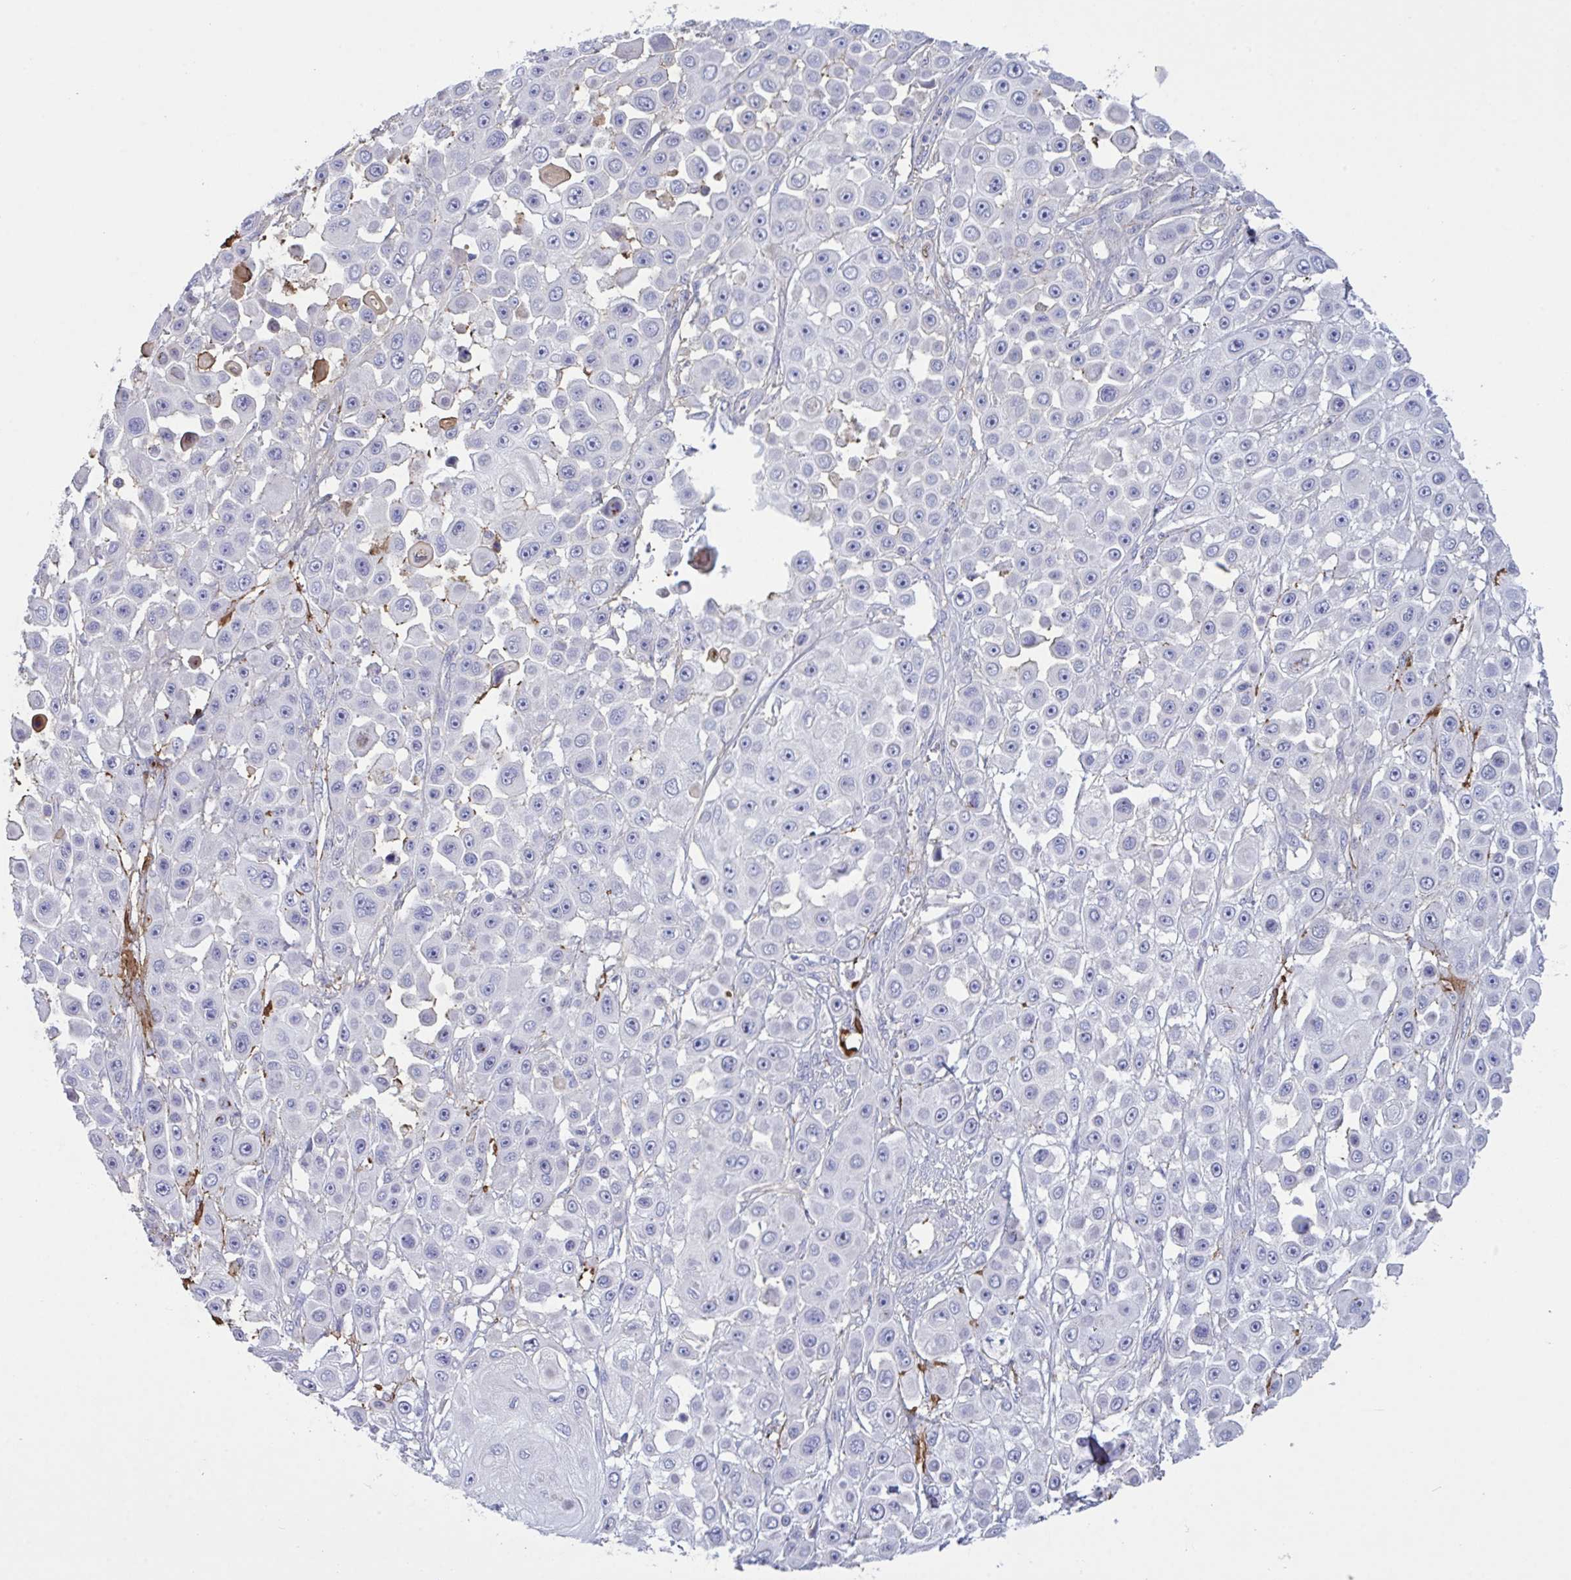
{"staining": {"intensity": "negative", "quantity": "none", "location": "none"}, "tissue": "skin cancer", "cell_type": "Tumor cells", "image_type": "cancer", "snomed": [{"axis": "morphology", "description": "Squamous cell carcinoma, NOS"}, {"axis": "topography", "description": "Skin"}], "caption": "High magnification brightfield microscopy of squamous cell carcinoma (skin) stained with DAB (3,3'-diaminobenzidine) (brown) and counterstained with hematoxylin (blue): tumor cells show no significant positivity.", "gene": "IL1R1", "patient": {"sex": "male", "age": 67}}